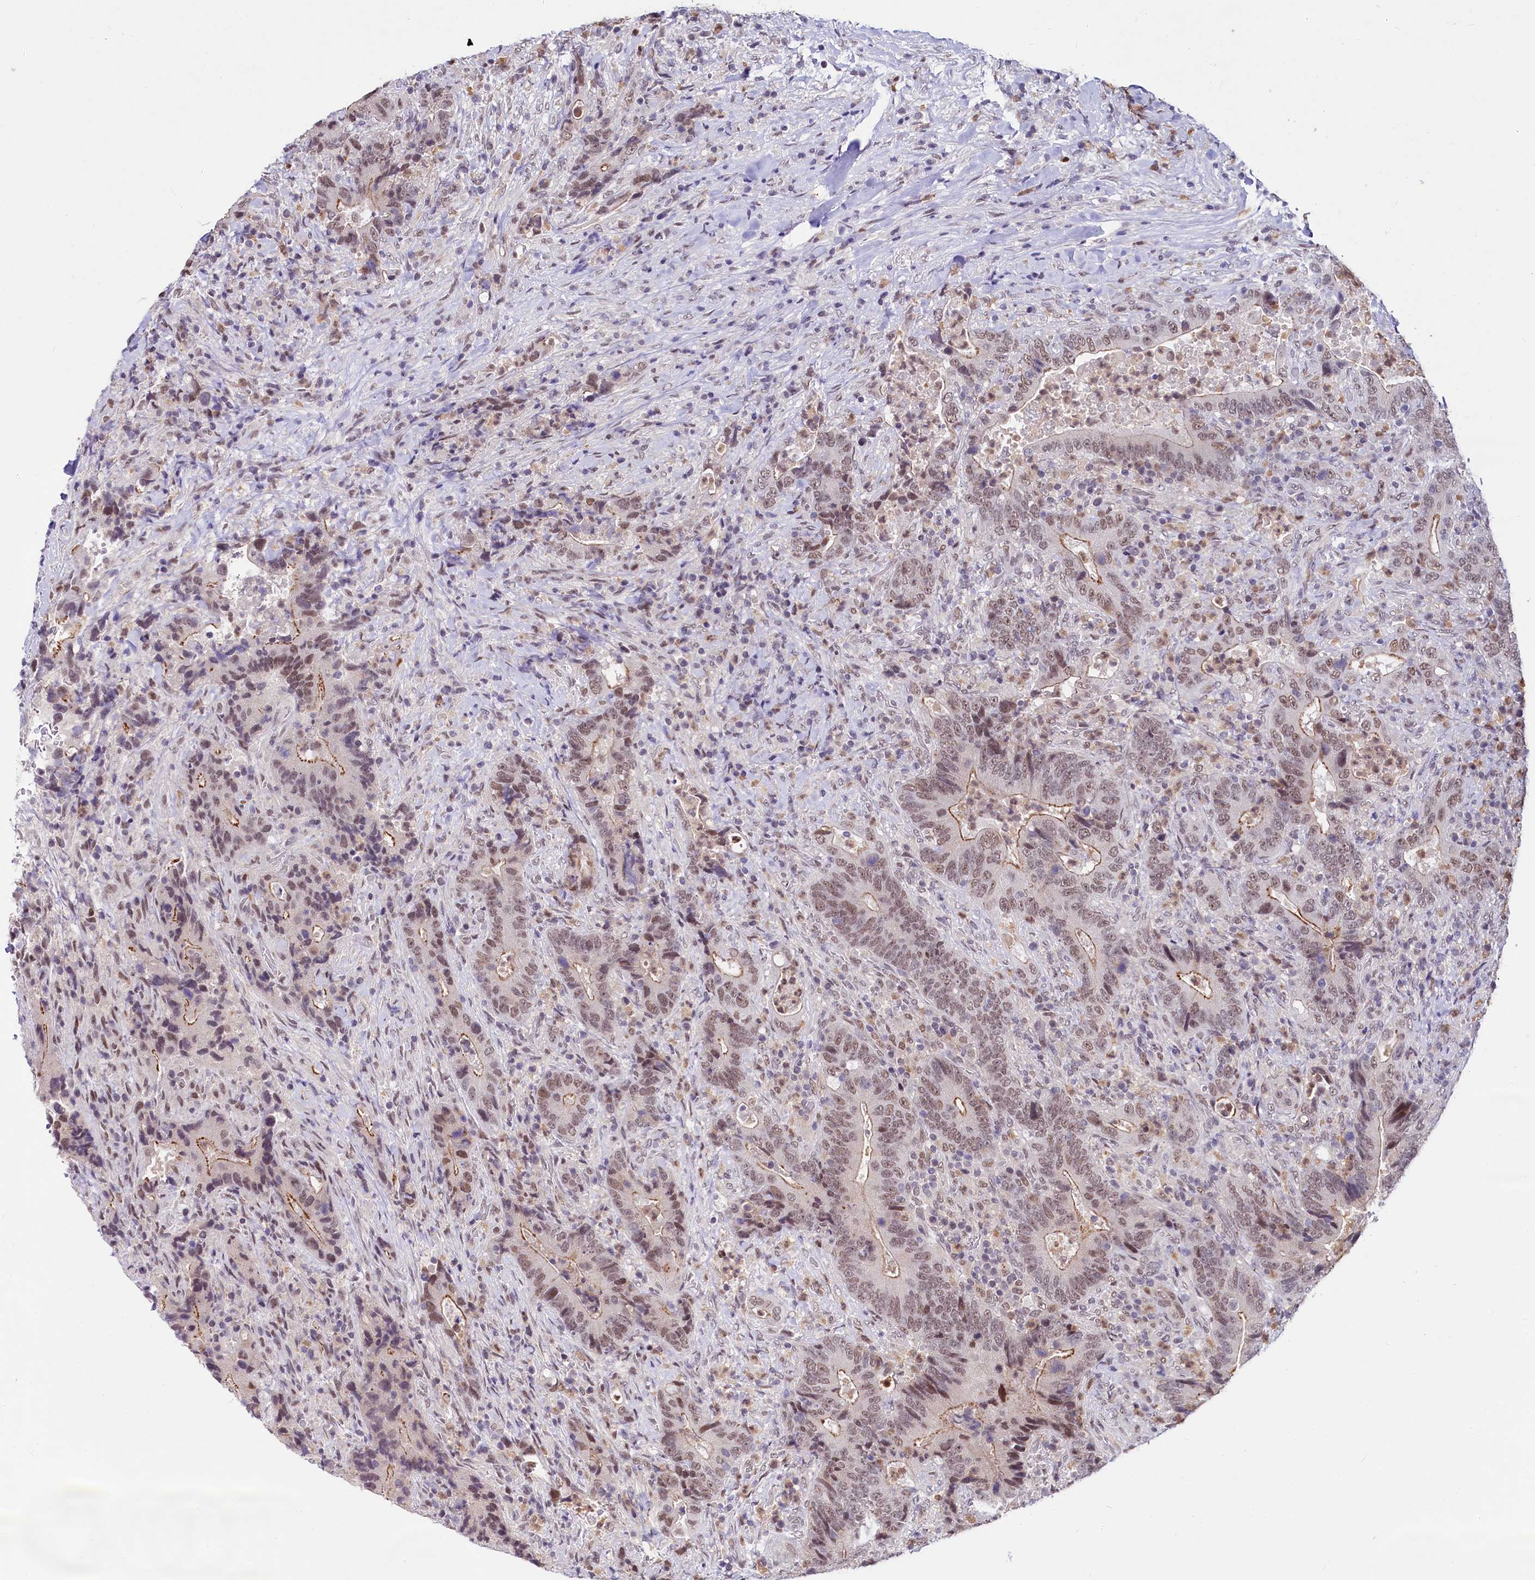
{"staining": {"intensity": "weak", "quantity": "25%-75%", "location": "cytoplasmic/membranous,nuclear"}, "tissue": "colorectal cancer", "cell_type": "Tumor cells", "image_type": "cancer", "snomed": [{"axis": "morphology", "description": "Adenocarcinoma, NOS"}, {"axis": "topography", "description": "Colon"}], "caption": "The photomicrograph exhibits a brown stain indicating the presence of a protein in the cytoplasmic/membranous and nuclear of tumor cells in adenocarcinoma (colorectal).", "gene": "SCAF11", "patient": {"sex": "female", "age": 75}}